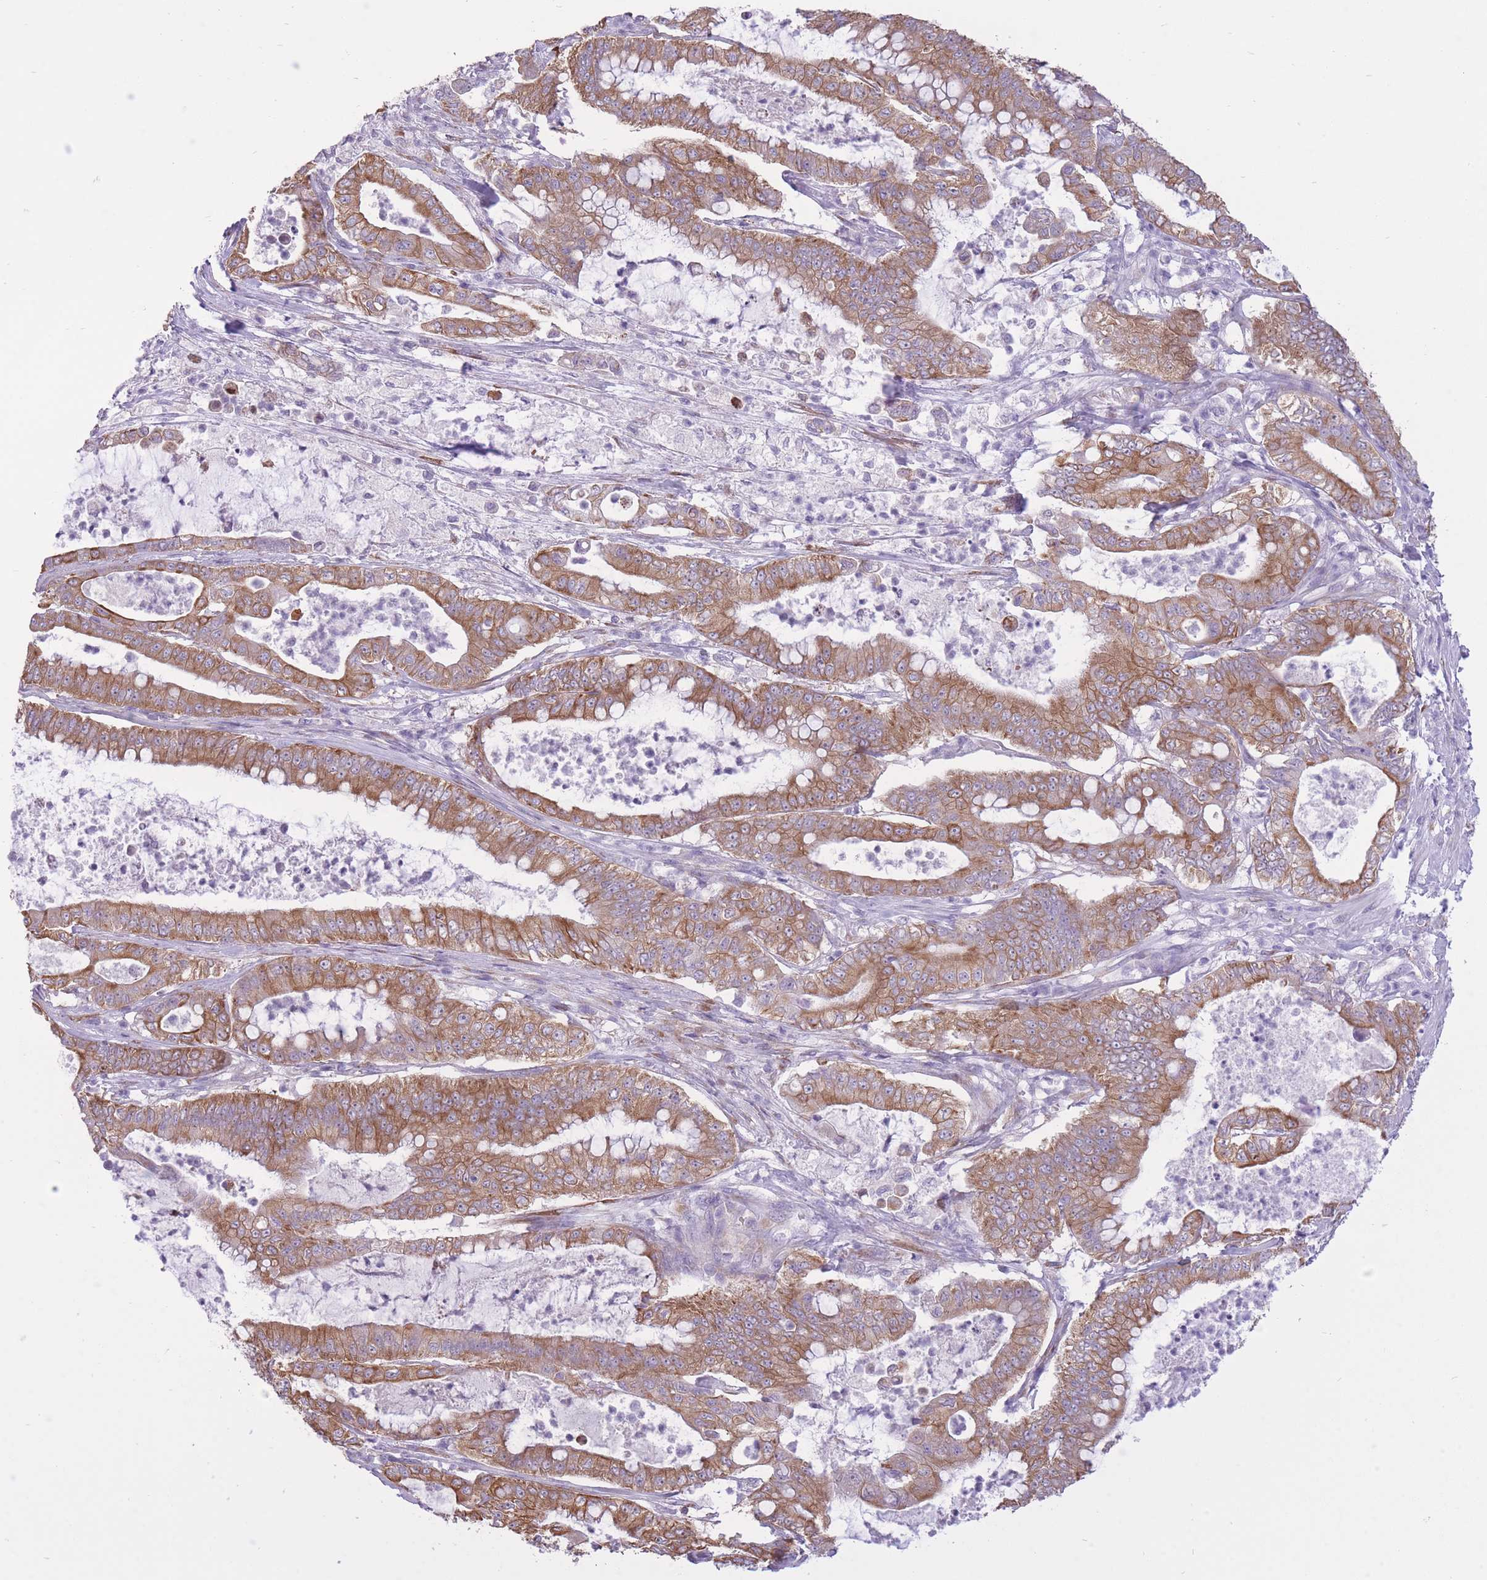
{"staining": {"intensity": "moderate", "quantity": ">75%", "location": "cytoplasmic/membranous"}, "tissue": "pancreatic cancer", "cell_type": "Tumor cells", "image_type": "cancer", "snomed": [{"axis": "morphology", "description": "Adenocarcinoma, NOS"}, {"axis": "topography", "description": "Pancreas"}], "caption": "A brown stain highlights moderate cytoplasmic/membranous positivity of a protein in pancreatic cancer tumor cells. Immunohistochemistry (ihc) stains the protein of interest in brown and the nuclei are stained blue.", "gene": "ZNF501", "patient": {"sex": "male", "age": 71}}